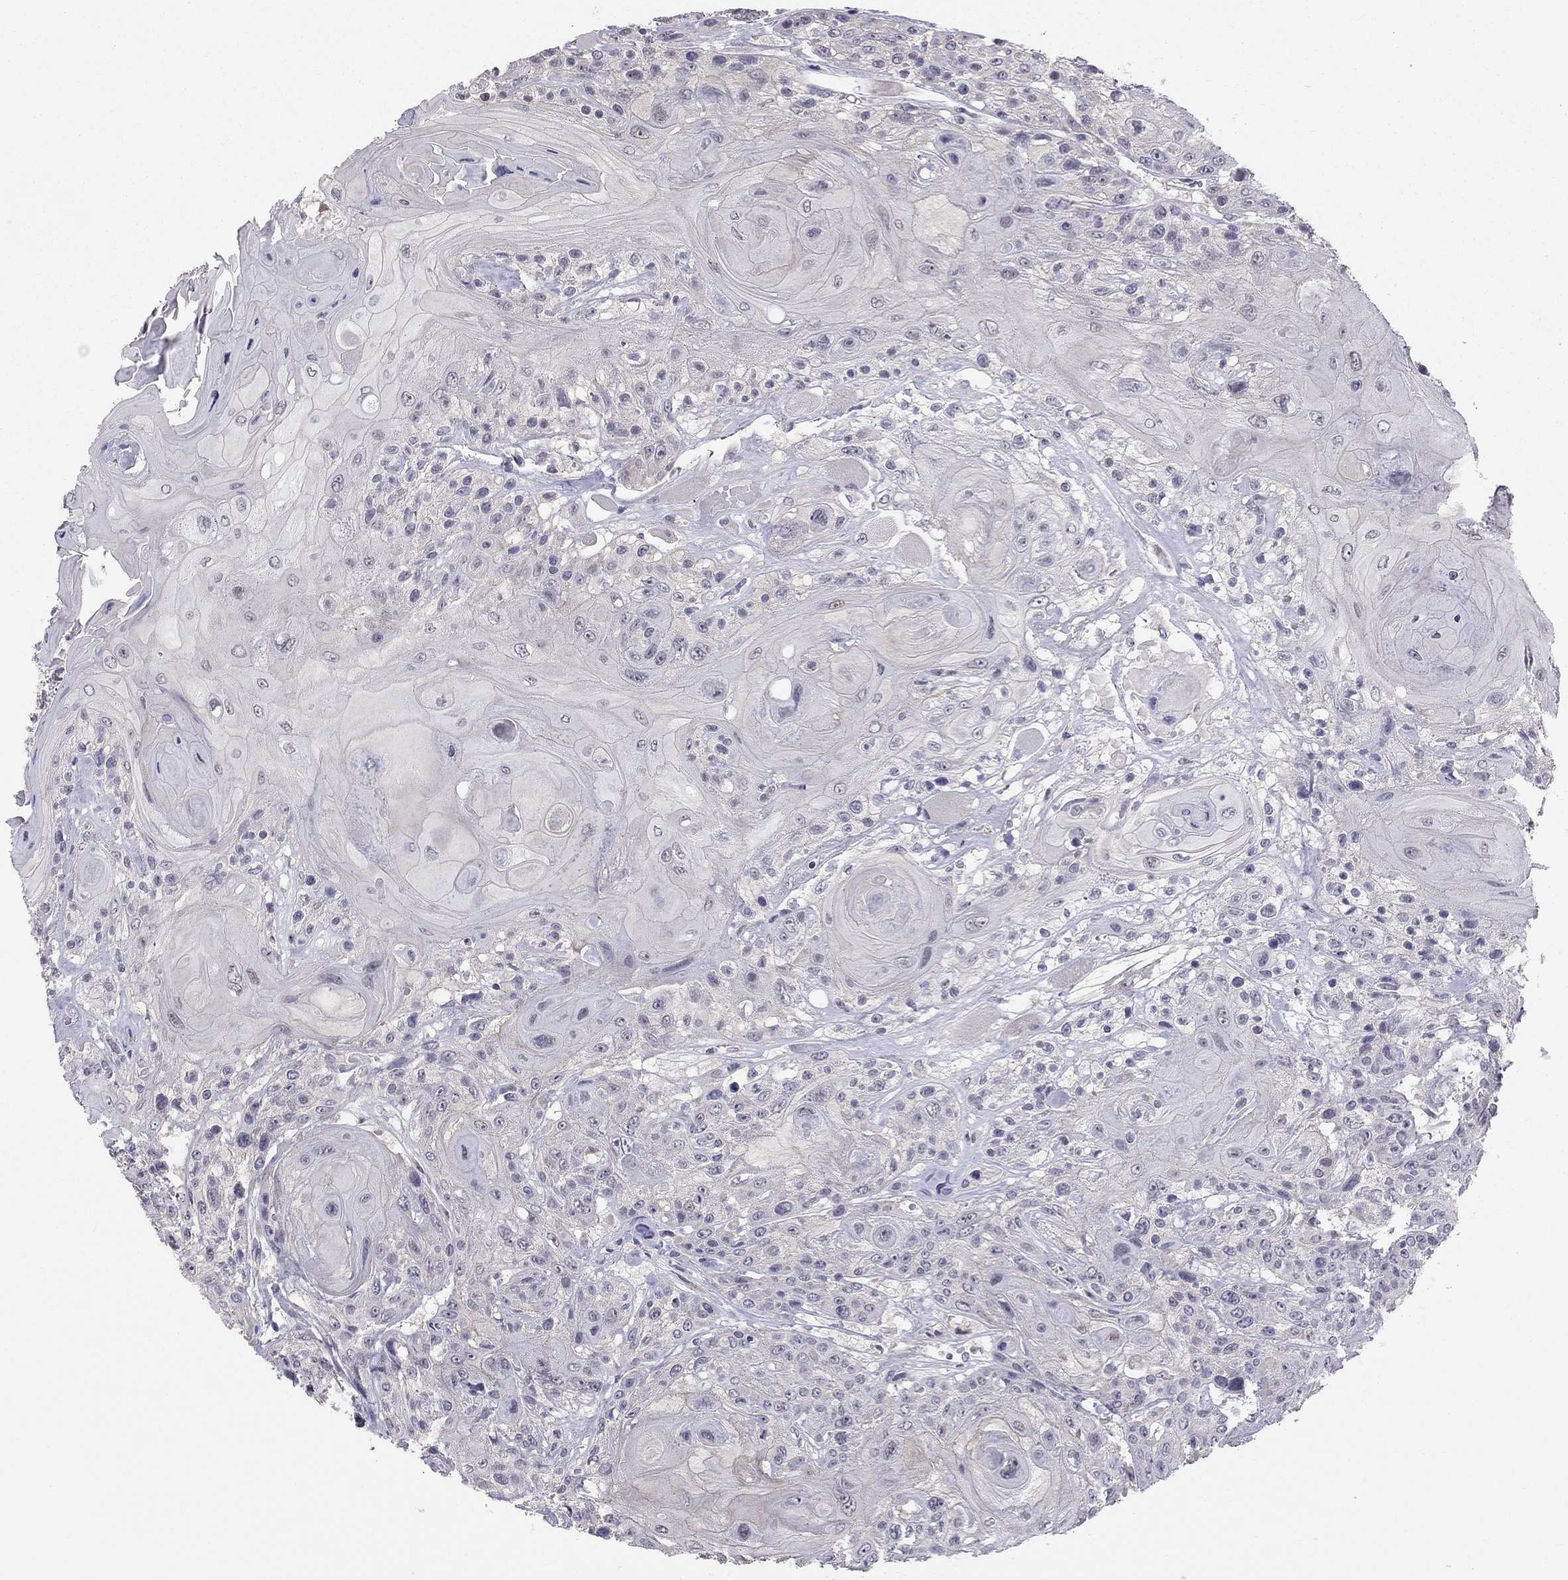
{"staining": {"intensity": "negative", "quantity": "none", "location": "none"}, "tissue": "head and neck cancer", "cell_type": "Tumor cells", "image_type": "cancer", "snomed": [{"axis": "morphology", "description": "Squamous cell carcinoma, NOS"}, {"axis": "topography", "description": "Head-Neck"}], "caption": "Tumor cells show no significant staining in squamous cell carcinoma (head and neck).", "gene": "HSF2BP", "patient": {"sex": "female", "age": 59}}